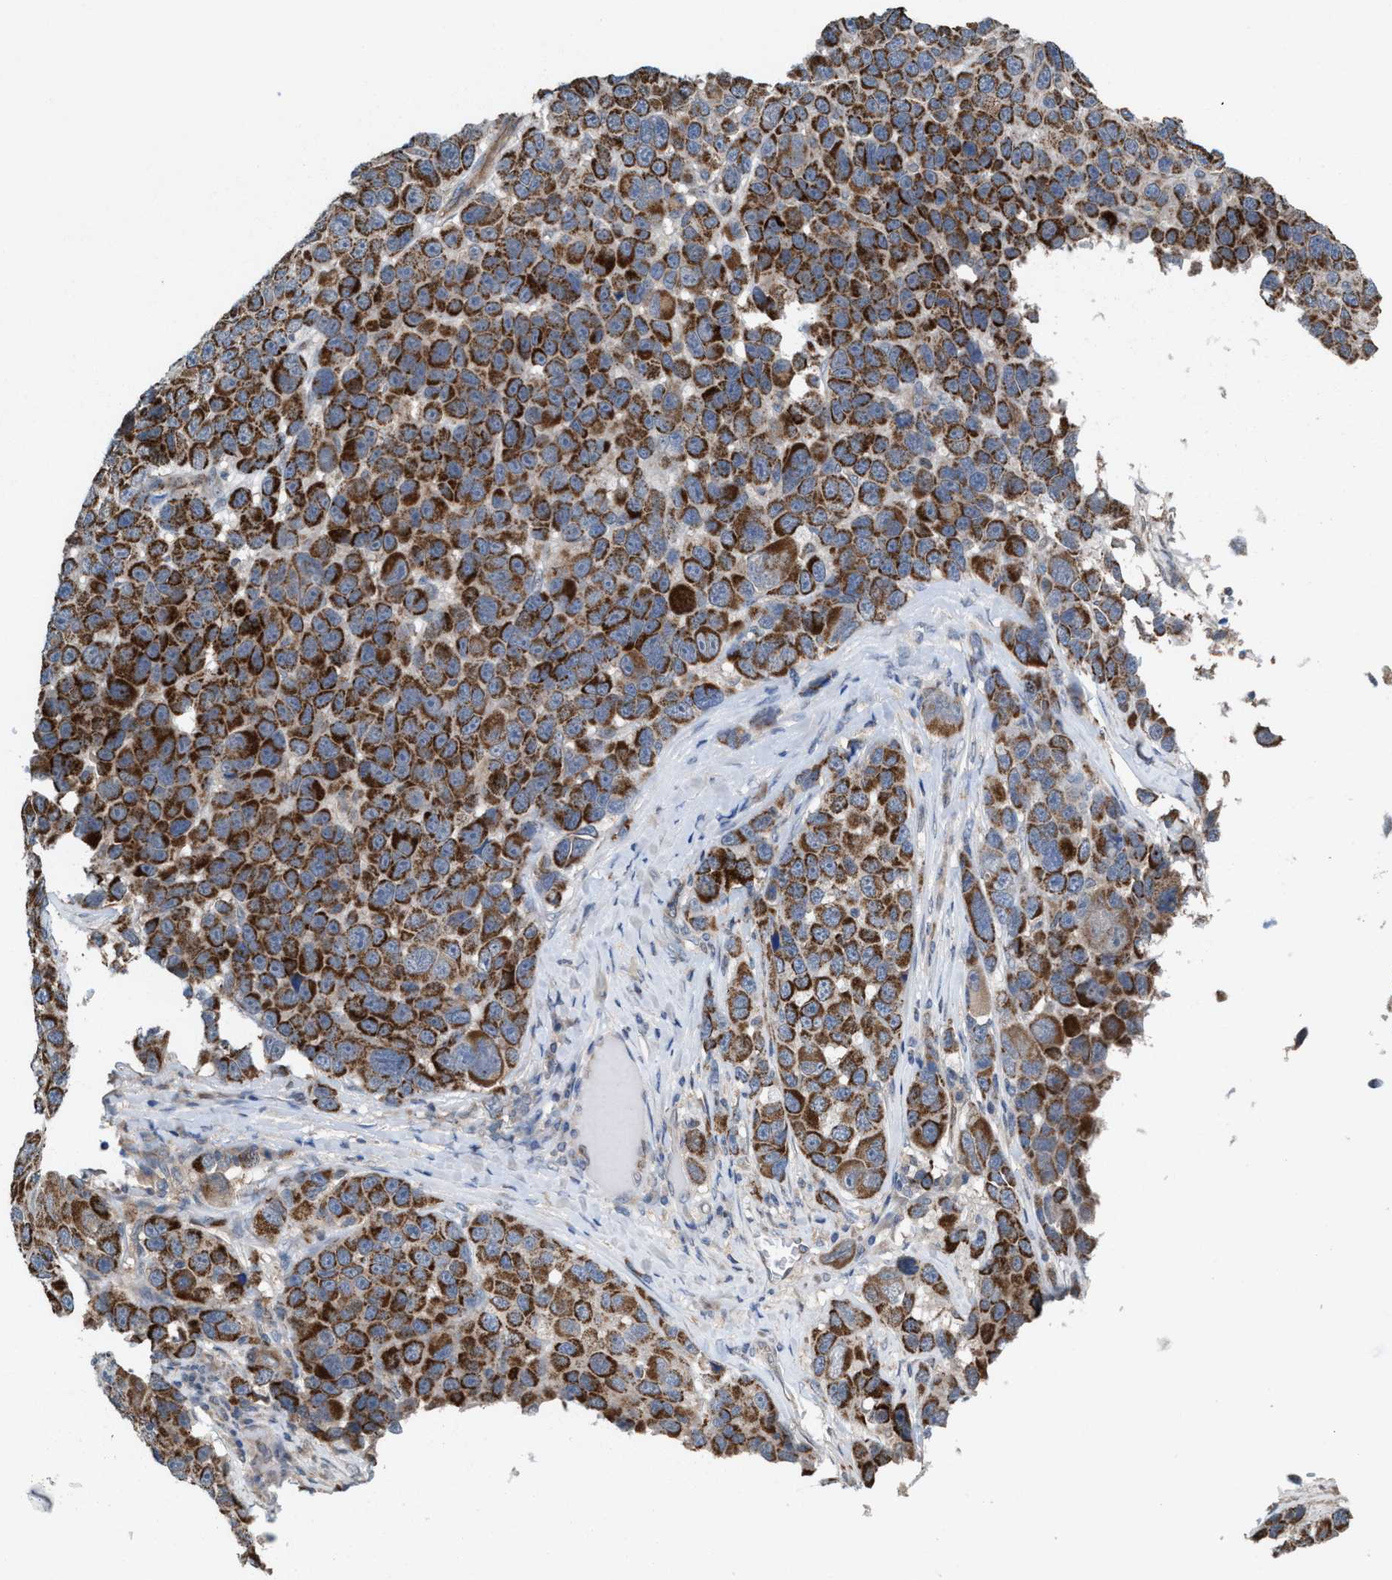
{"staining": {"intensity": "strong", "quantity": ">75%", "location": "cytoplasmic/membranous"}, "tissue": "melanoma", "cell_type": "Tumor cells", "image_type": "cancer", "snomed": [{"axis": "morphology", "description": "Malignant melanoma, NOS"}, {"axis": "topography", "description": "Skin"}], "caption": "Immunohistochemical staining of melanoma displays high levels of strong cytoplasmic/membranous protein positivity in about >75% of tumor cells. Nuclei are stained in blue.", "gene": "MRM1", "patient": {"sex": "male", "age": 53}}